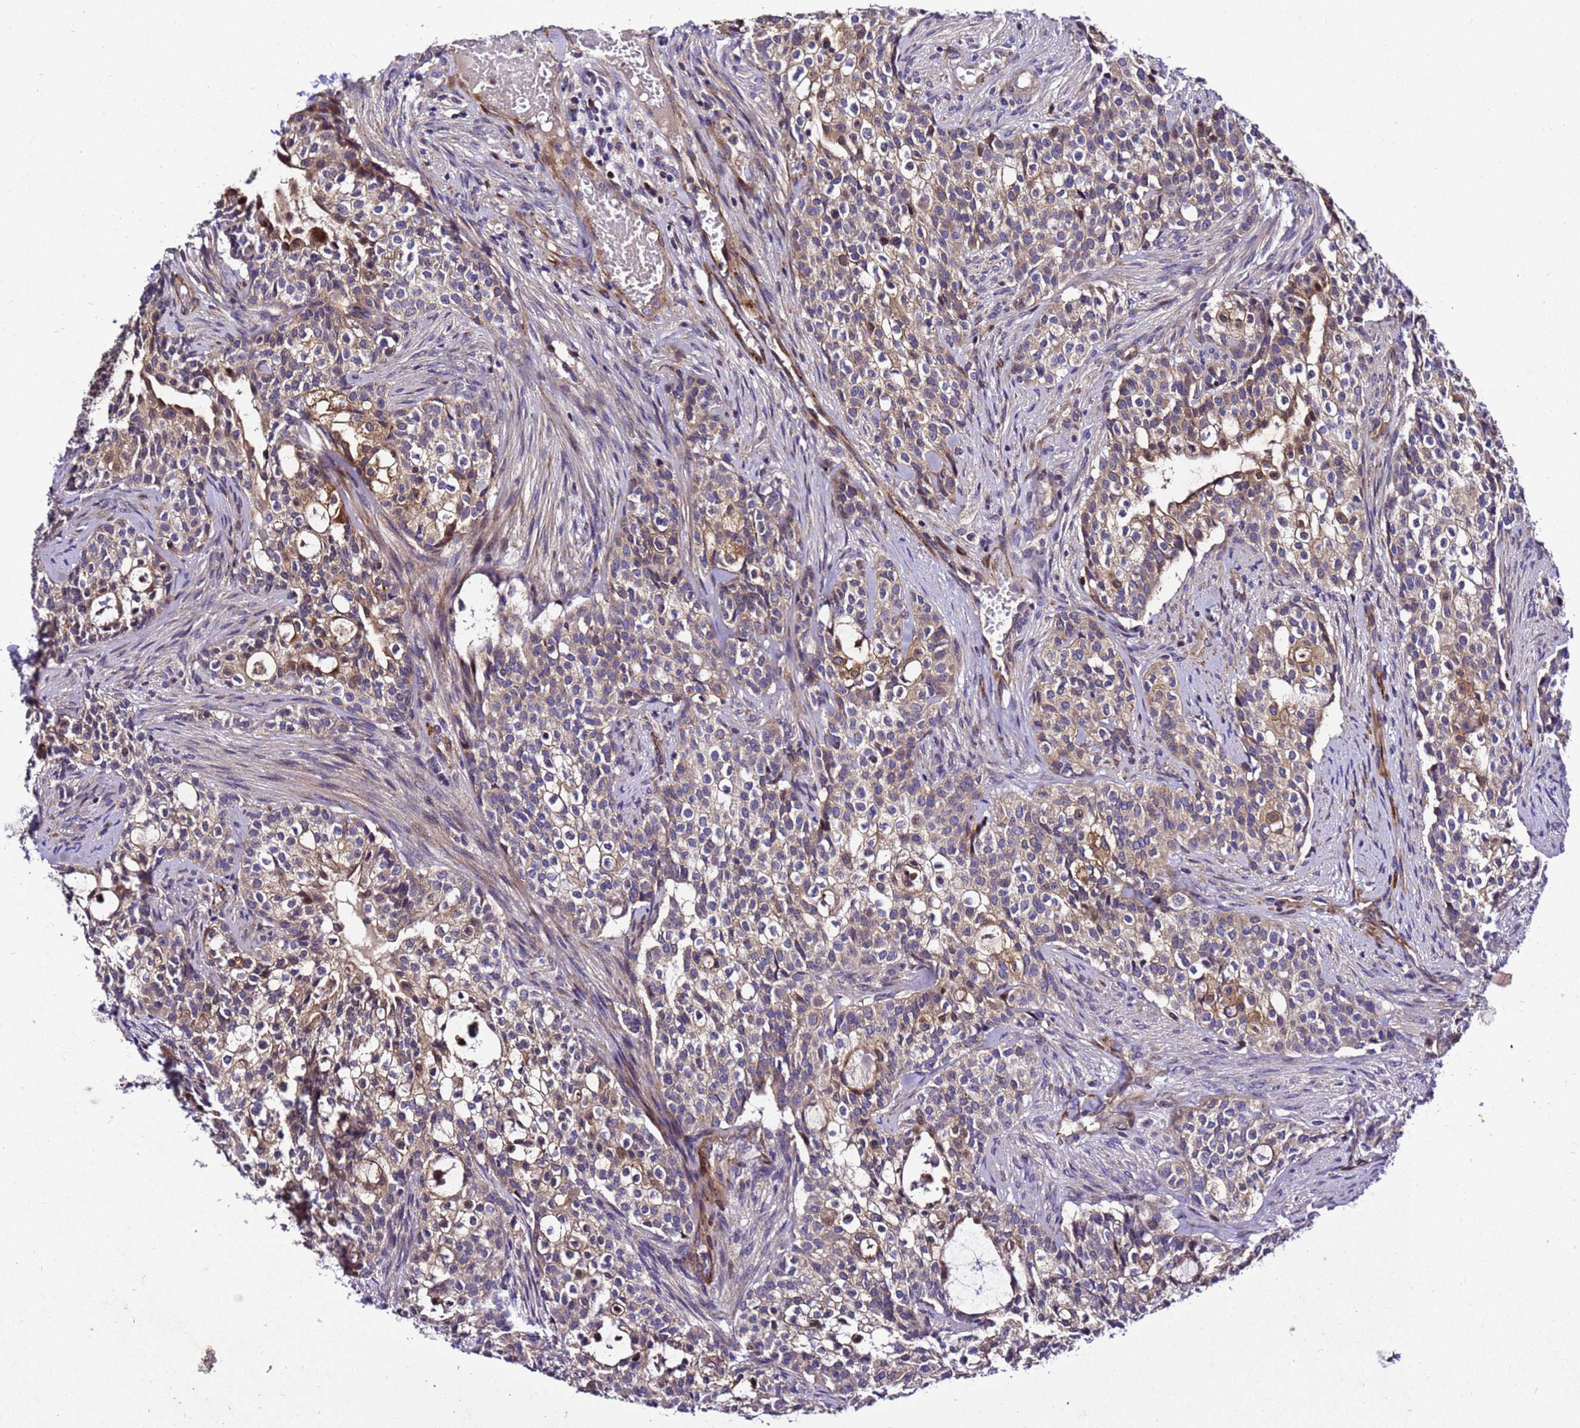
{"staining": {"intensity": "moderate", "quantity": ">75%", "location": "cytoplasmic/membranous"}, "tissue": "head and neck cancer", "cell_type": "Tumor cells", "image_type": "cancer", "snomed": [{"axis": "morphology", "description": "Adenocarcinoma, NOS"}, {"axis": "topography", "description": "Head-Neck"}], "caption": "A brown stain labels moderate cytoplasmic/membranous staining of a protein in human head and neck adenocarcinoma tumor cells.", "gene": "ZNF417", "patient": {"sex": "male", "age": 81}}